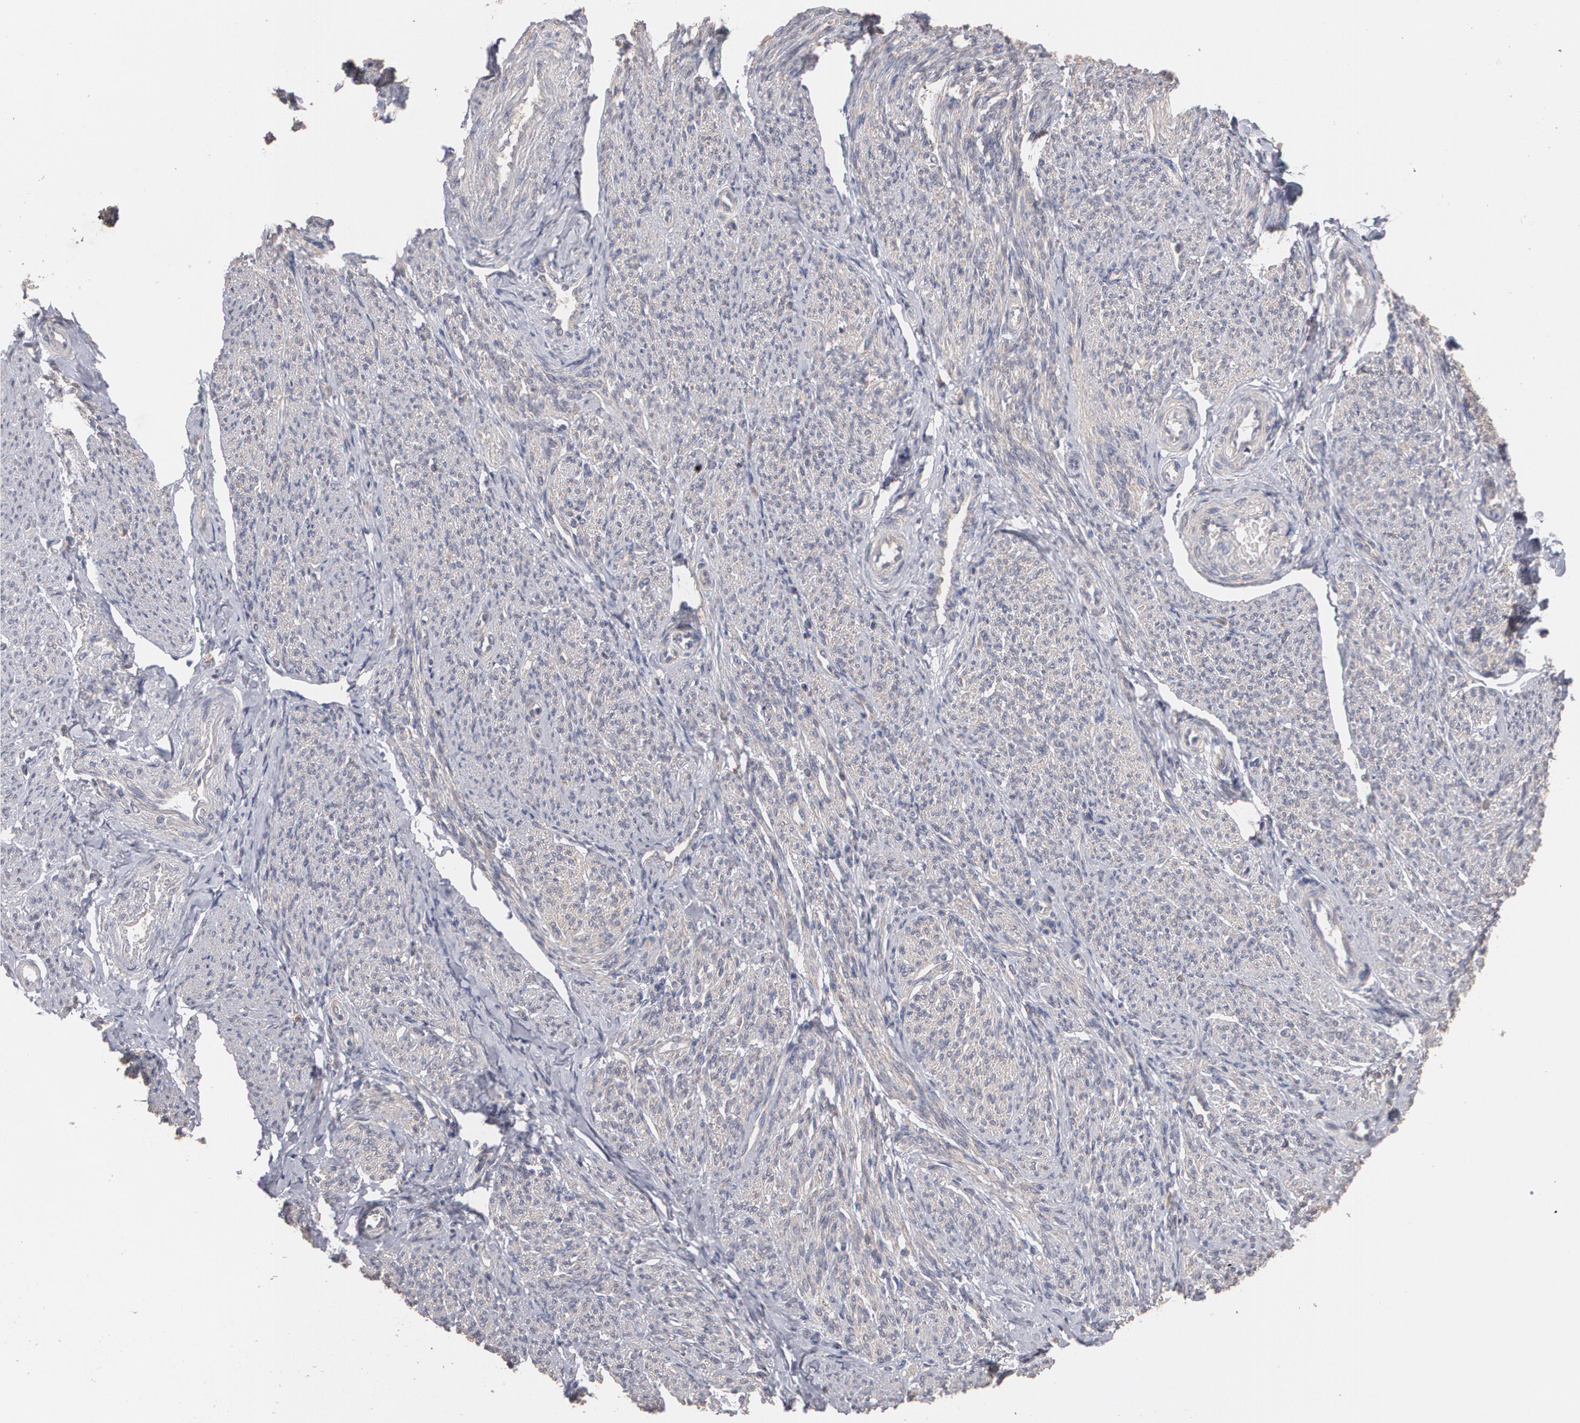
{"staining": {"intensity": "negative", "quantity": "none", "location": "none"}, "tissue": "smooth muscle", "cell_type": "Smooth muscle cells", "image_type": "normal", "snomed": [{"axis": "morphology", "description": "Normal tissue, NOS"}, {"axis": "topography", "description": "Smooth muscle"}], "caption": "Immunohistochemistry (IHC) histopathology image of normal smooth muscle stained for a protein (brown), which reveals no staining in smooth muscle cells. (DAB immunohistochemistry with hematoxylin counter stain).", "gene": "ARF6", "patient": {"sex": "female", "age": 65}}